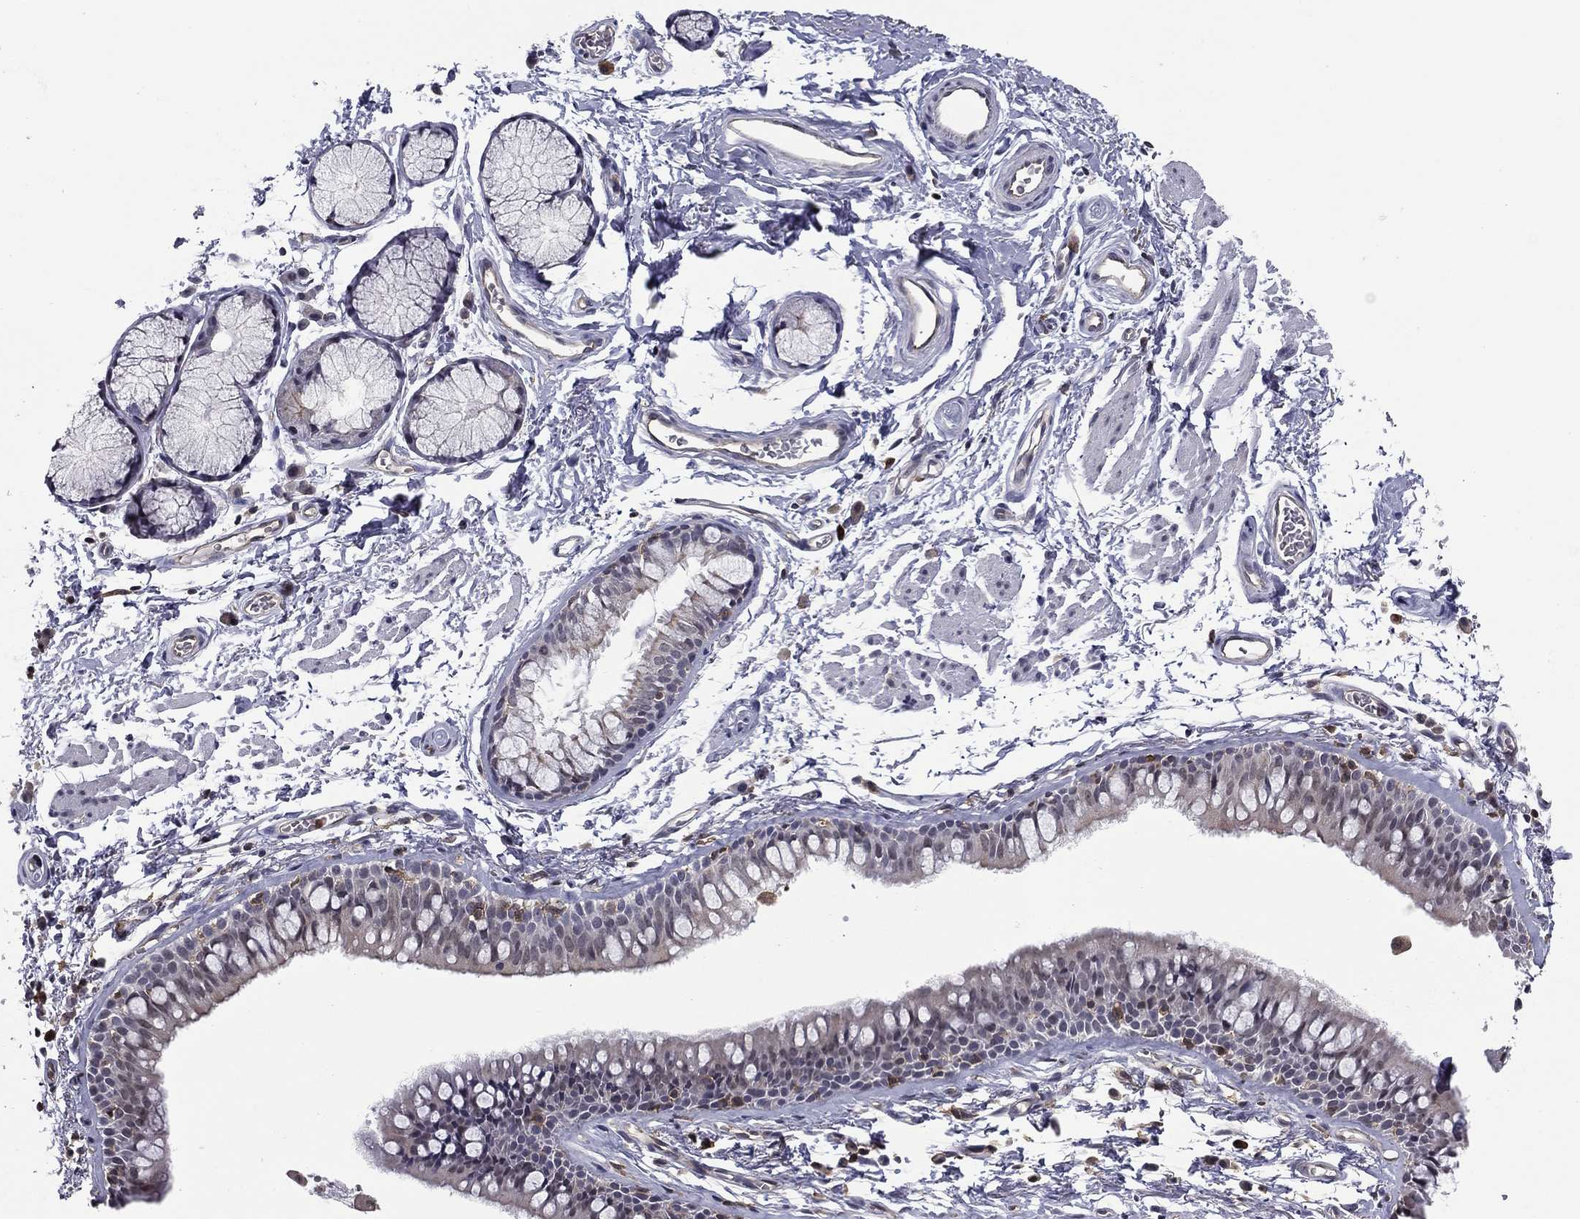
{"staining": {"intensity": "negative", "quantity": "none", "location": "none"}, "tissue": "adipose tissue", "cell_type": "Adipocytes", "image_type": "normal", "snomed": [{"axis": "morphology", "description": "Normal tissue, NOS"}, {"axis": "topography", "description": "Cartilage tissue"}, {"axis": "topography", "description": "Bronchus"}], "caption": "High magnification brightfield microscopy of unremarkable adipose tissue stained with DAB (brown) and counterstained with hematoxylin (blue): adipocytes show no significant positivity.", "gene": "PLCB2", "patient": {"sex": "female", "age": 79}}